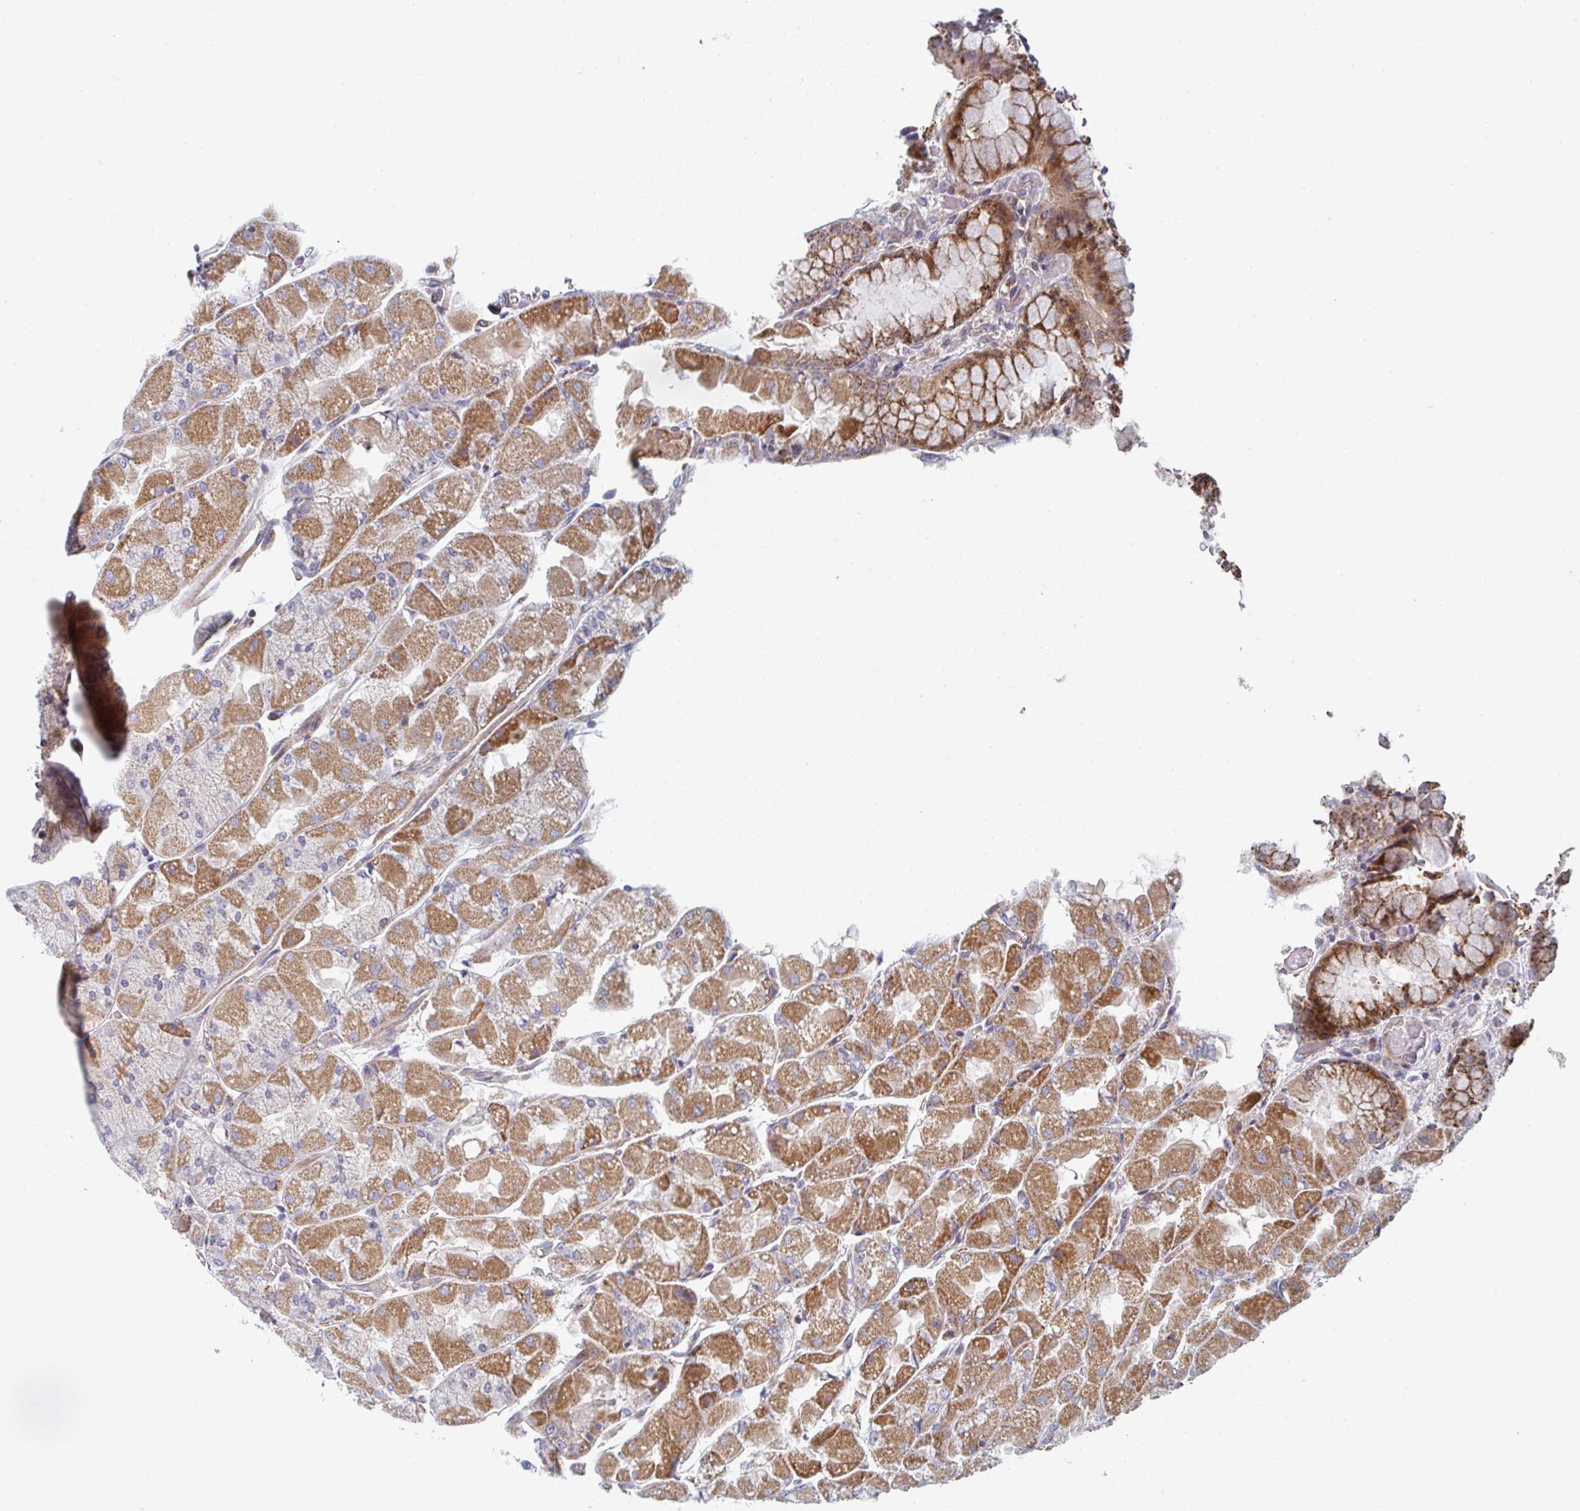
{"staining": {"intensity": "moderate", "quantity": "25%-75%", "location": "cytoplasmic/membranous,nuclear"}, "tissue": "stomach", "cell_type": "Glandular cells", "image_type": "normal", "snomed": [{"axis": "morphology", "description": "Normal tissue, NOS"}, {"axis": "topography", "description": "Stomach"}], "caption": "The immunohistochemical stain highlights moderate cytoplasmic/membranous,nuclear positivity in glandular cells of normal stomach. (Stains: DAB in brown, nuclei in blue, Microscopy: brightfield microscopy at high magnification).", "gene": "ZNF644", "patient": {"sex": "female", "age": 61}}